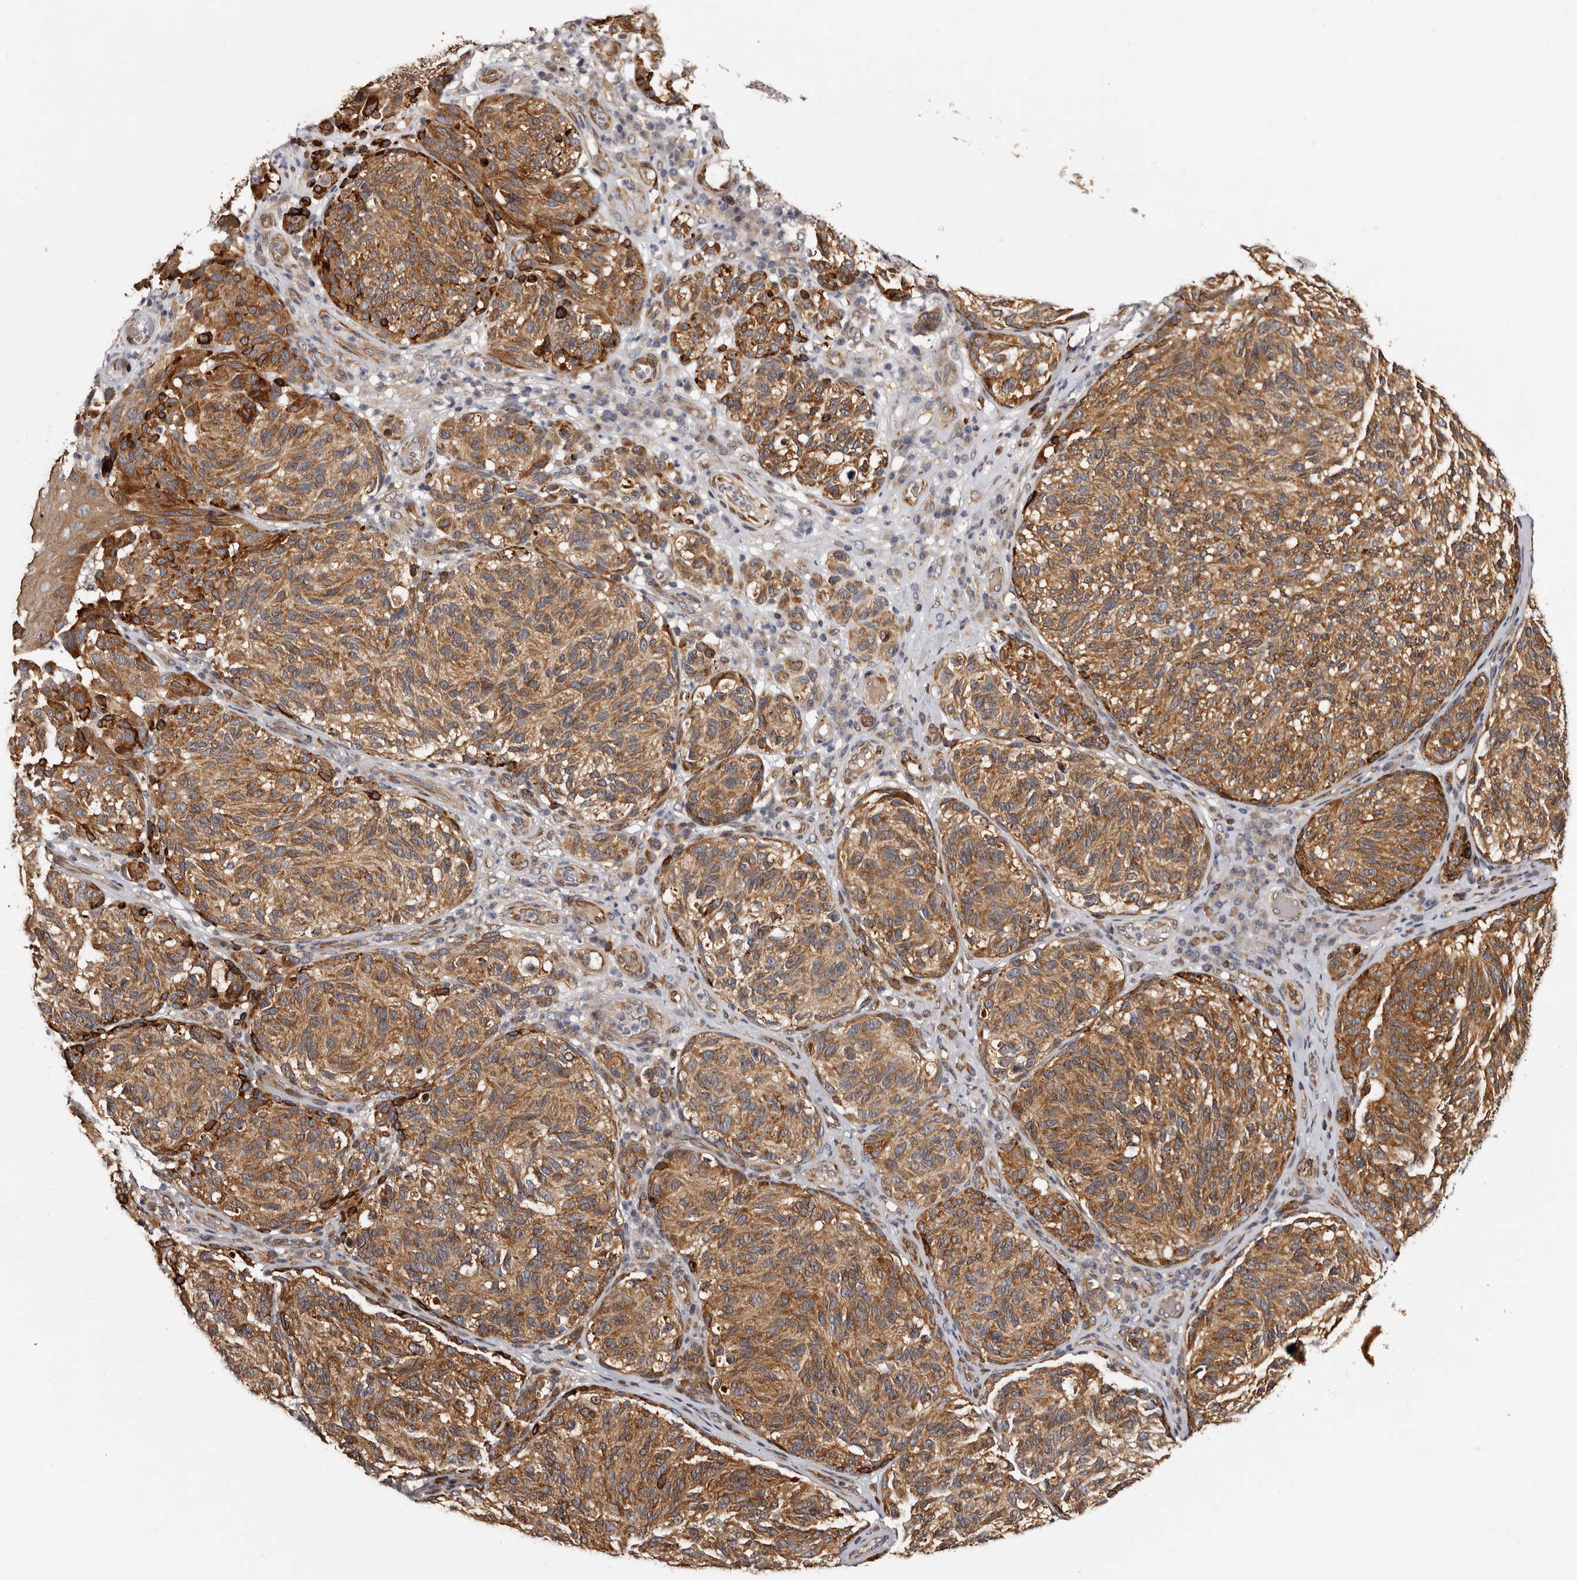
{"staining": {"intensity": "moderate", "quantity": ">75%", "location": "cytoplasmic/membranous"}, "tissue": "melanoma", "cell_type": "Tumor cells", "image_type": "cancer", "snomed": [{"axis": "morphology", "description": "Malignant melanoma, NOS"}, {"axis": "topography", "description": "Skin"}], "caption": "The immunohistochemical stain labels moderate cytoplasmic/membranous positivity in tumor cells of melanoma tissue.", "gene": "TBC1D22B", "patient": {"sex": "female", "age": 73}}